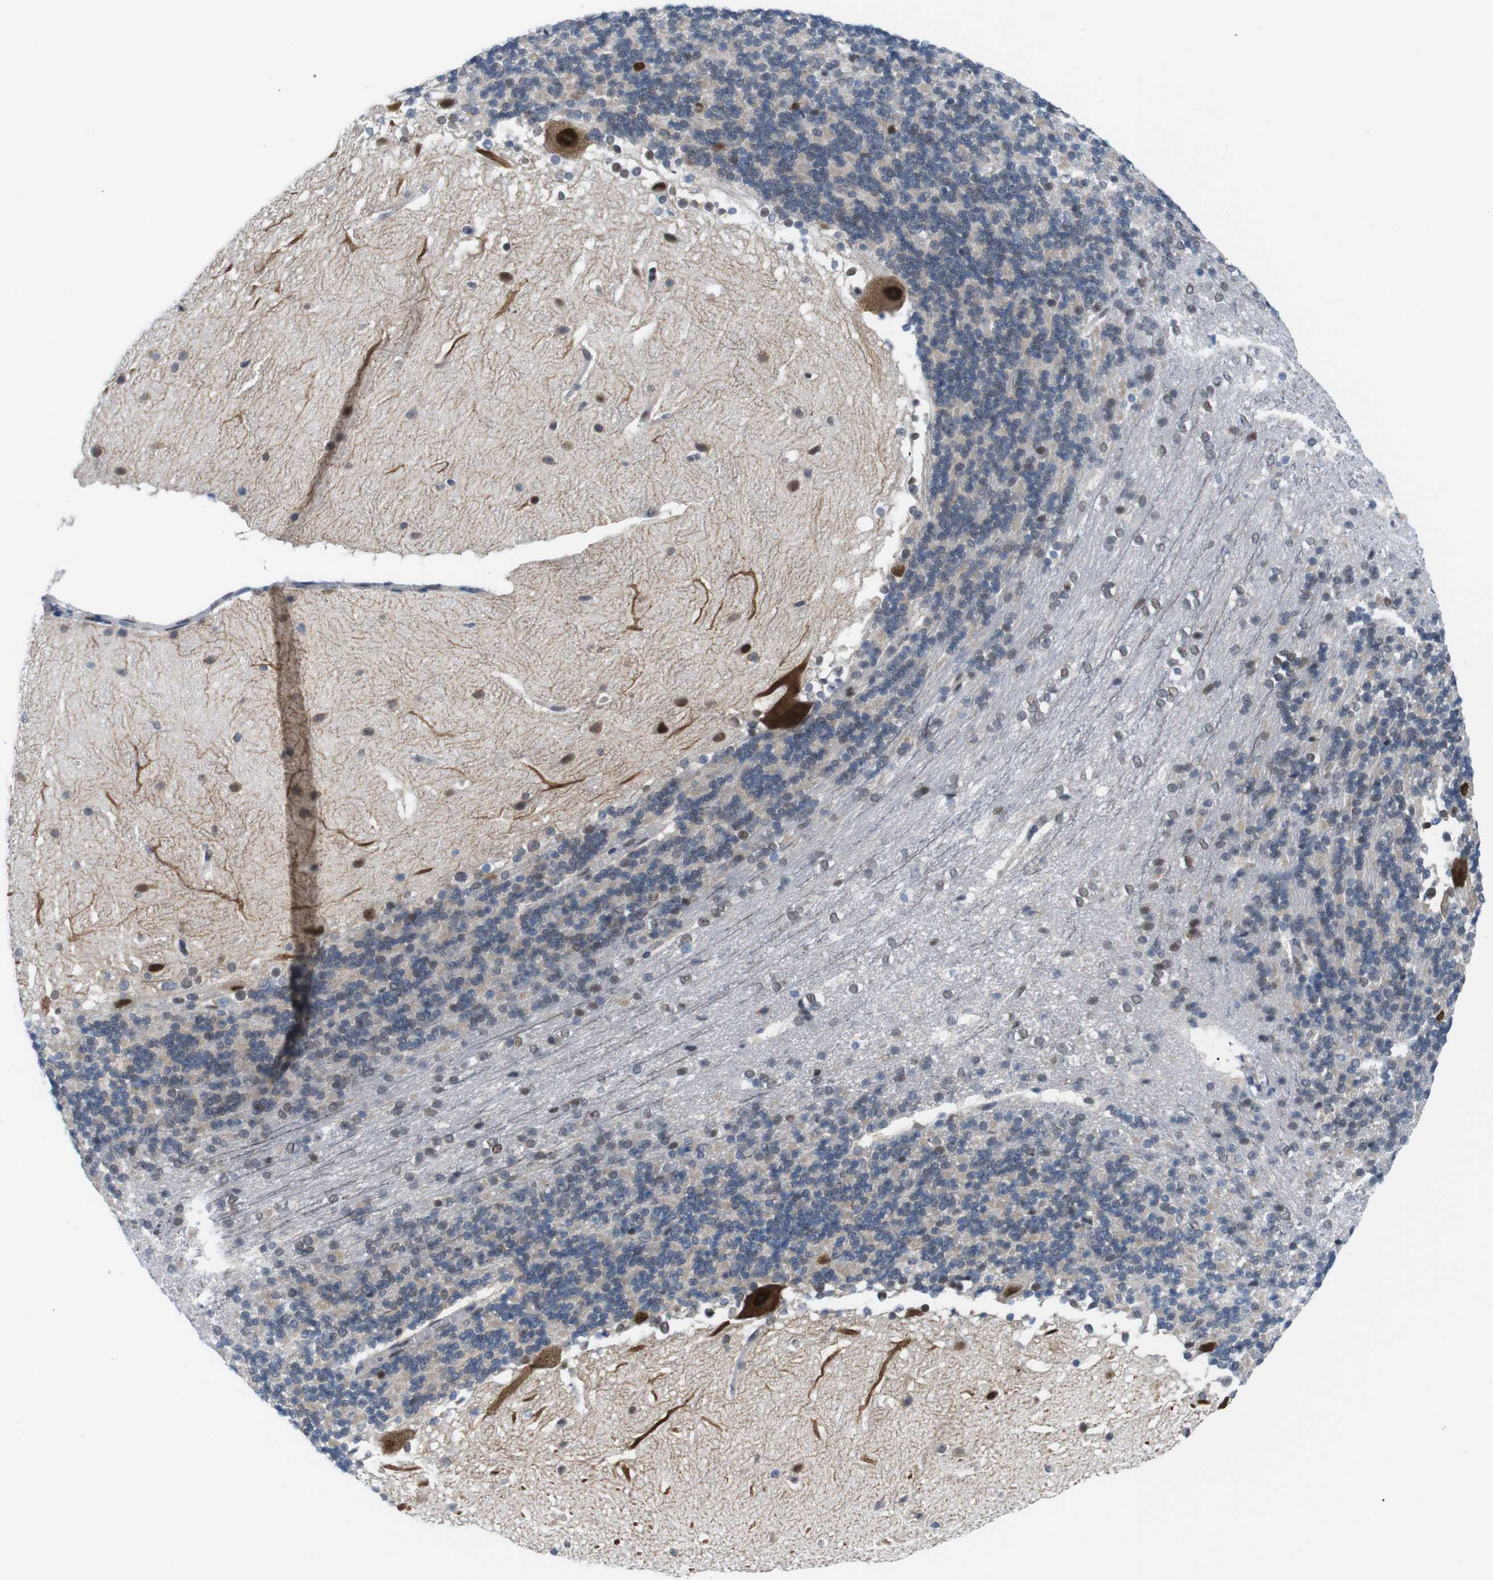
{"staining": {"intensity": "weak", "quantity": "<25%", "location": "nuclear"}, "tissue": "cerebellum", "cell_type": "Cells in granular layer", "image_type": "normal", "snomed": [{"axis": "morphology", "description": "Normal tissue, NOS"}, {"axis": "topography", "description": "Cerebellum"}], "caption": "The IHC photomicrograph has no significant positivity in cells in granular layer of cerebellum. (DAB immunohistochemistry visualized using brightfield microscopy, high magnification).", "gene": "PSME3", "patient": {"sex": "female", "age": 19}}